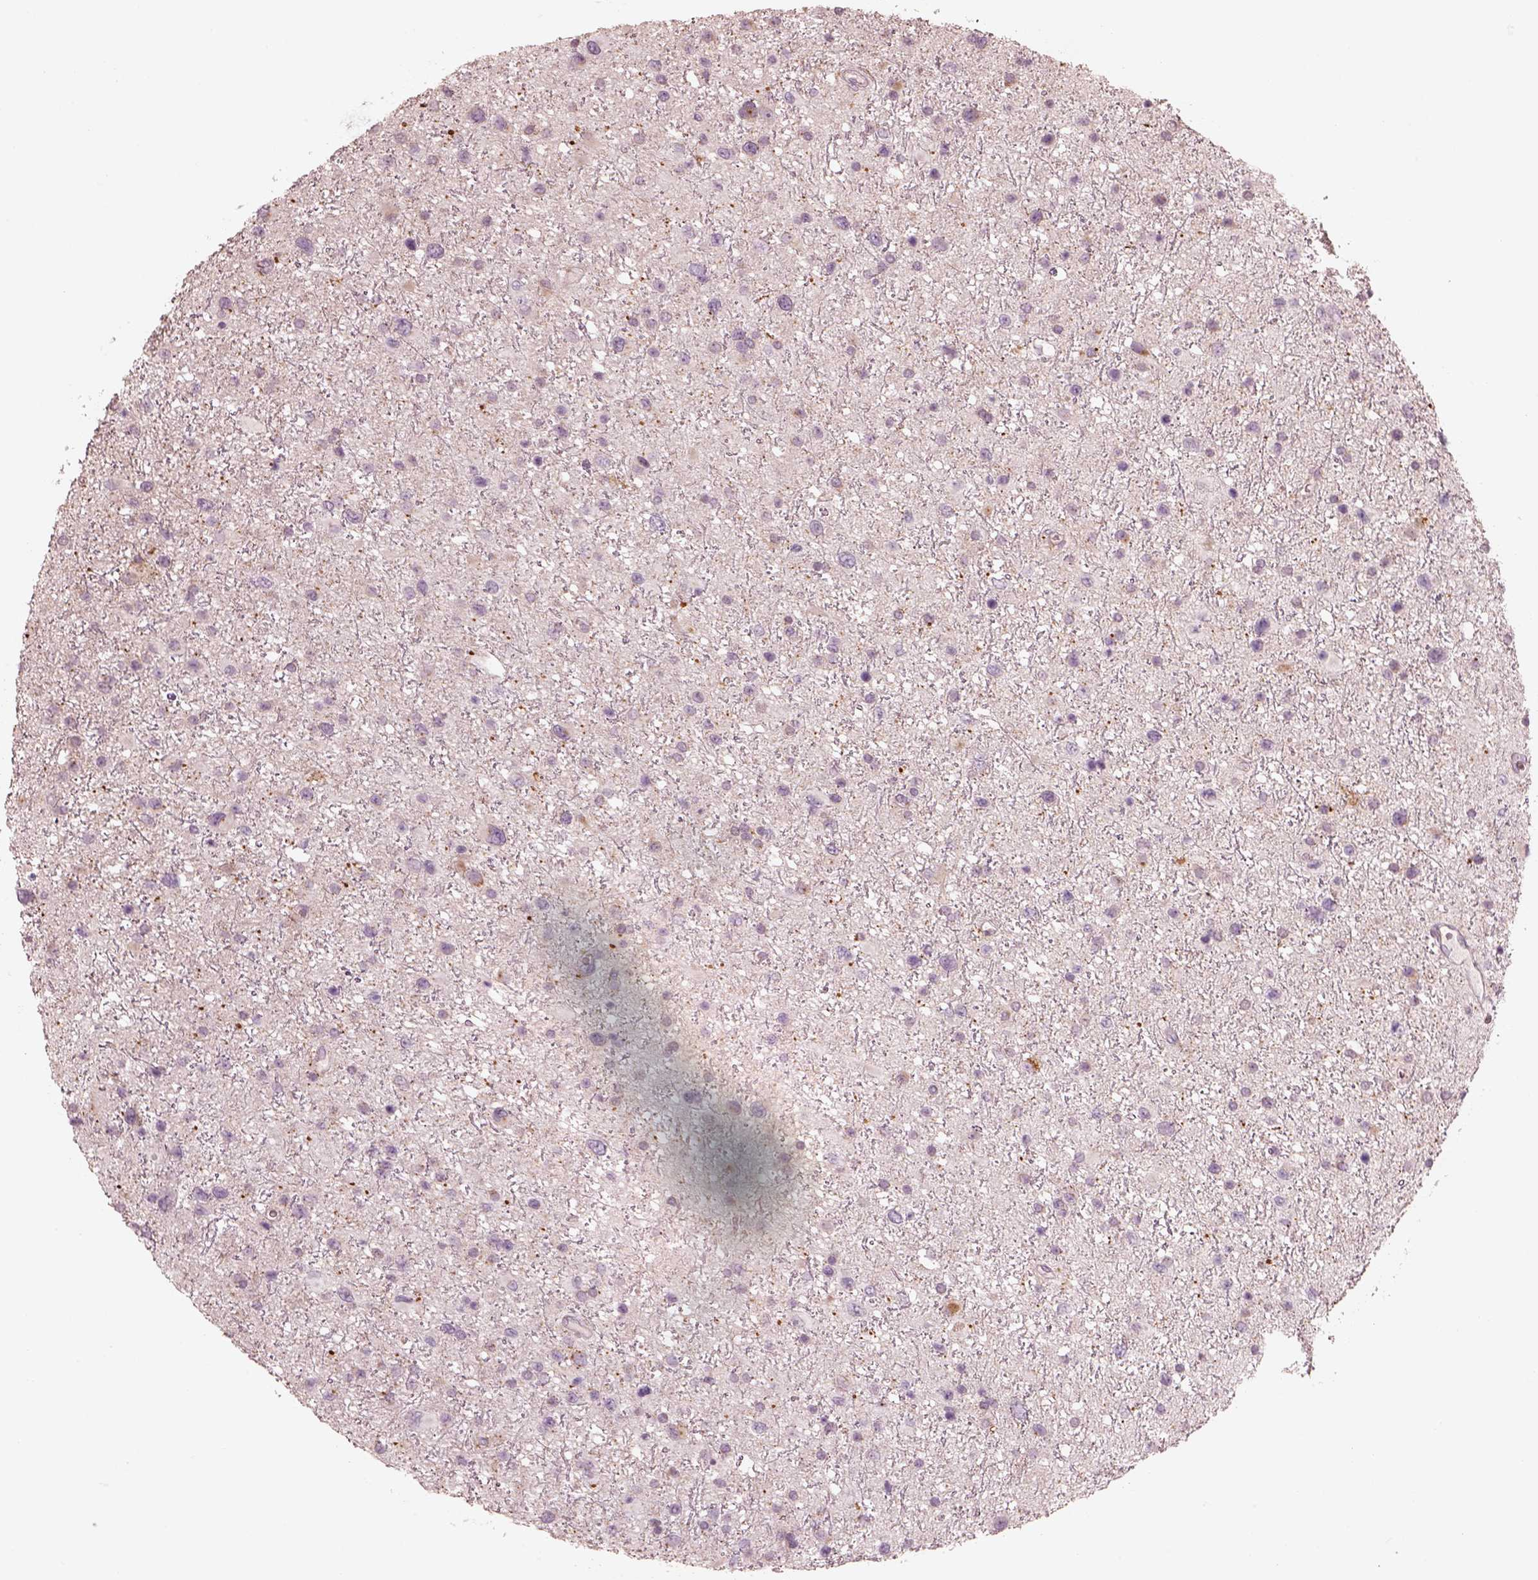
{"staining": {"intensity": "negative", "quantity": "none", "location": "none"}, "tissue": "glioma", "cell_type": "Tumor cells", "image_type": "cancer", "snomed": [{"axis": "morphology", "description": "Glioma, malignant, Low grade"}, {"axis": "topography", "description": "Brain"}], "caption": "Immunohistochemistry (IHC) of glioma exhibits no positivity in tumor cells.", "gene": "ABCA7", "patient": {"sex": "female", "age": 32}}